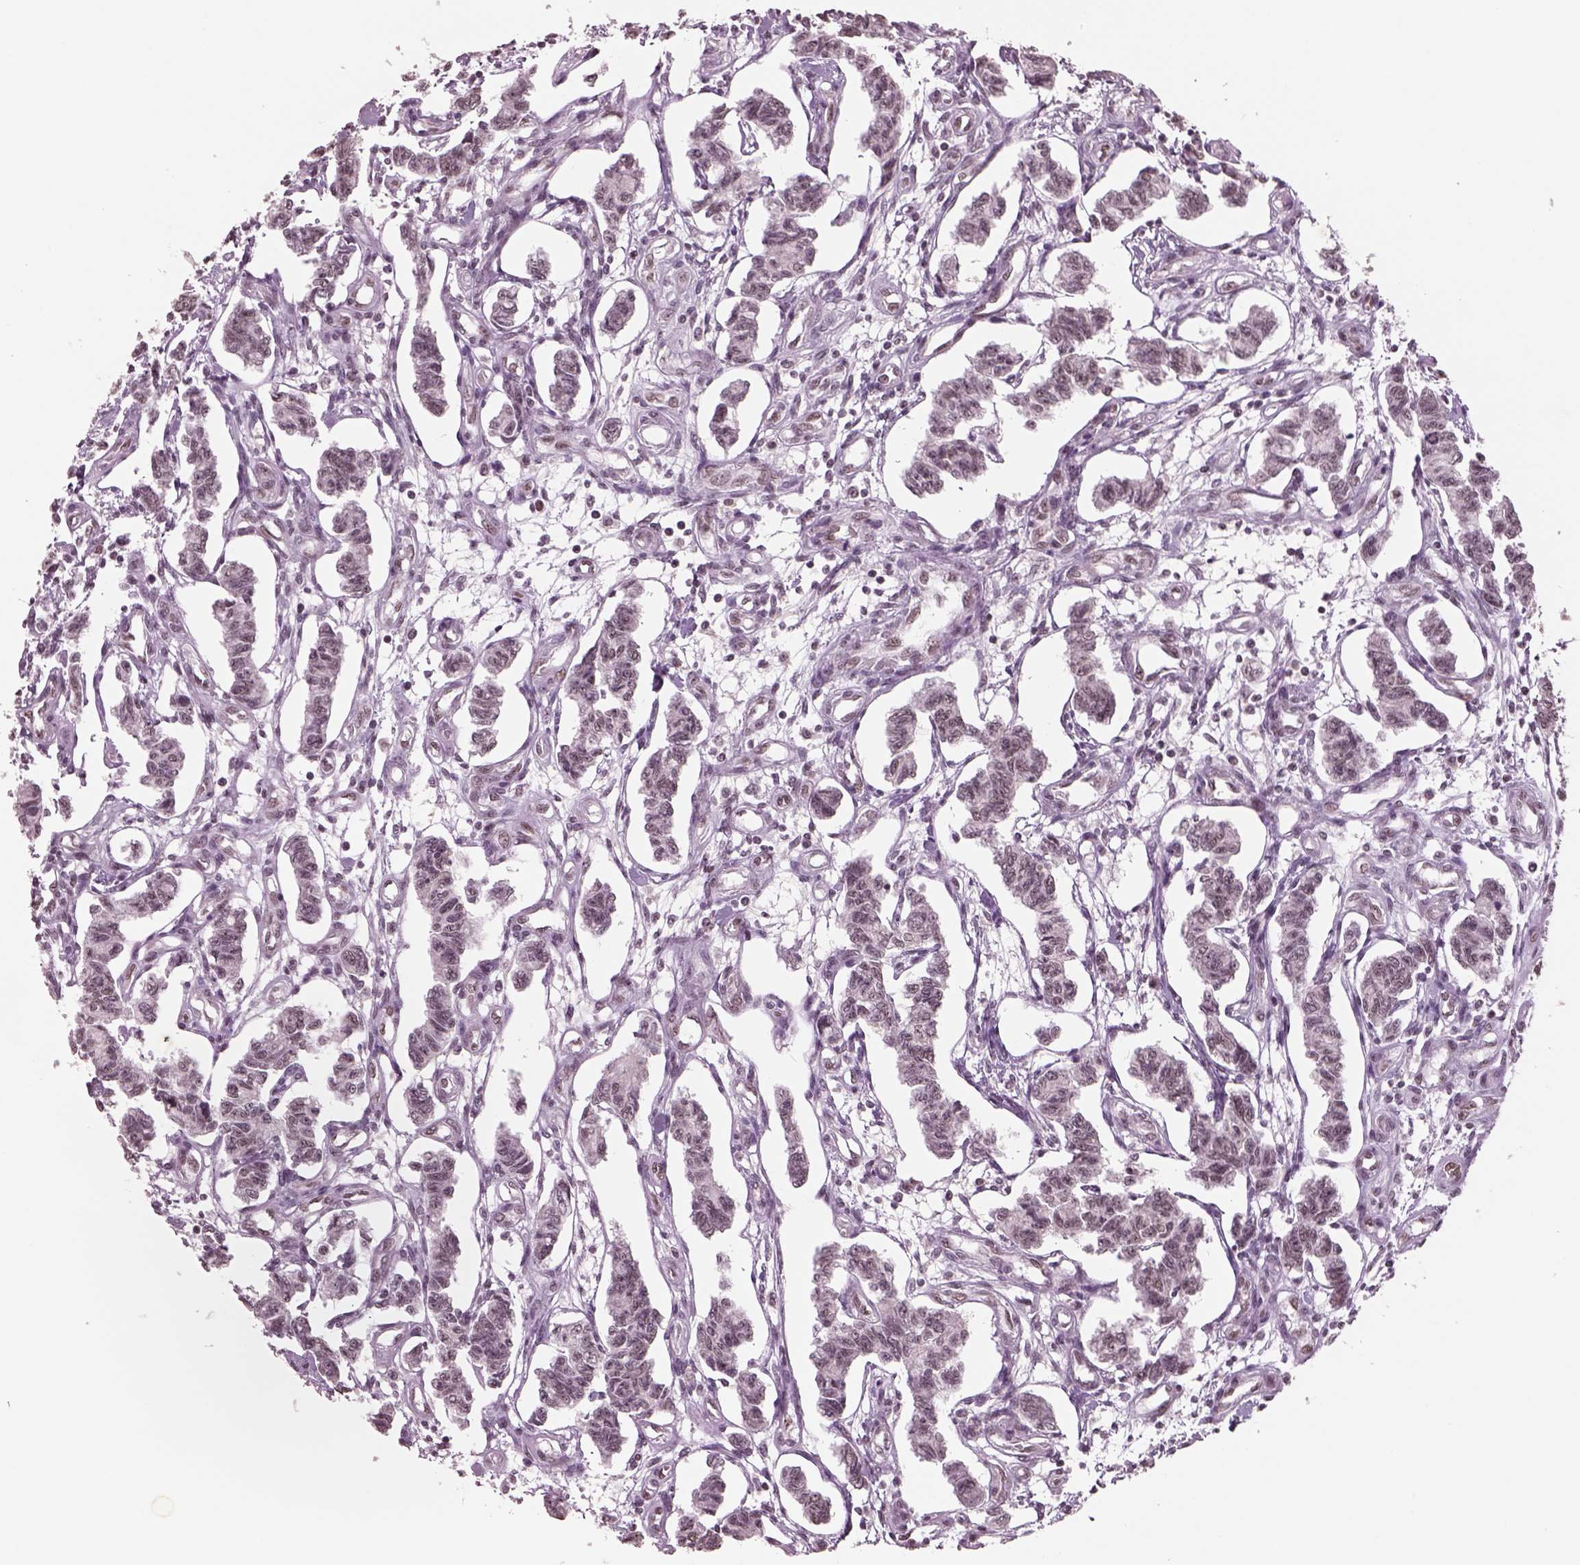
{"staining": {"intensity": "weak", "quantity": "25%-75%", "location": "nuclear"}, "tissue": "carcinoid", "cell_type": "Tumor cells", "image_type": "cancer", "snomed": [{"axis": "morphology", "description": "Carcinoid, malignant, NOS"}, {"axis": "topography", "description": "Kidney"}], "caption": "Protein staining of malignant carcinoid tissue reveals weak nuclear expression in about 25%-75% of tumor cells.", "gene": "SEPHS1", "patient": {"sex": "female", "age": 41}}